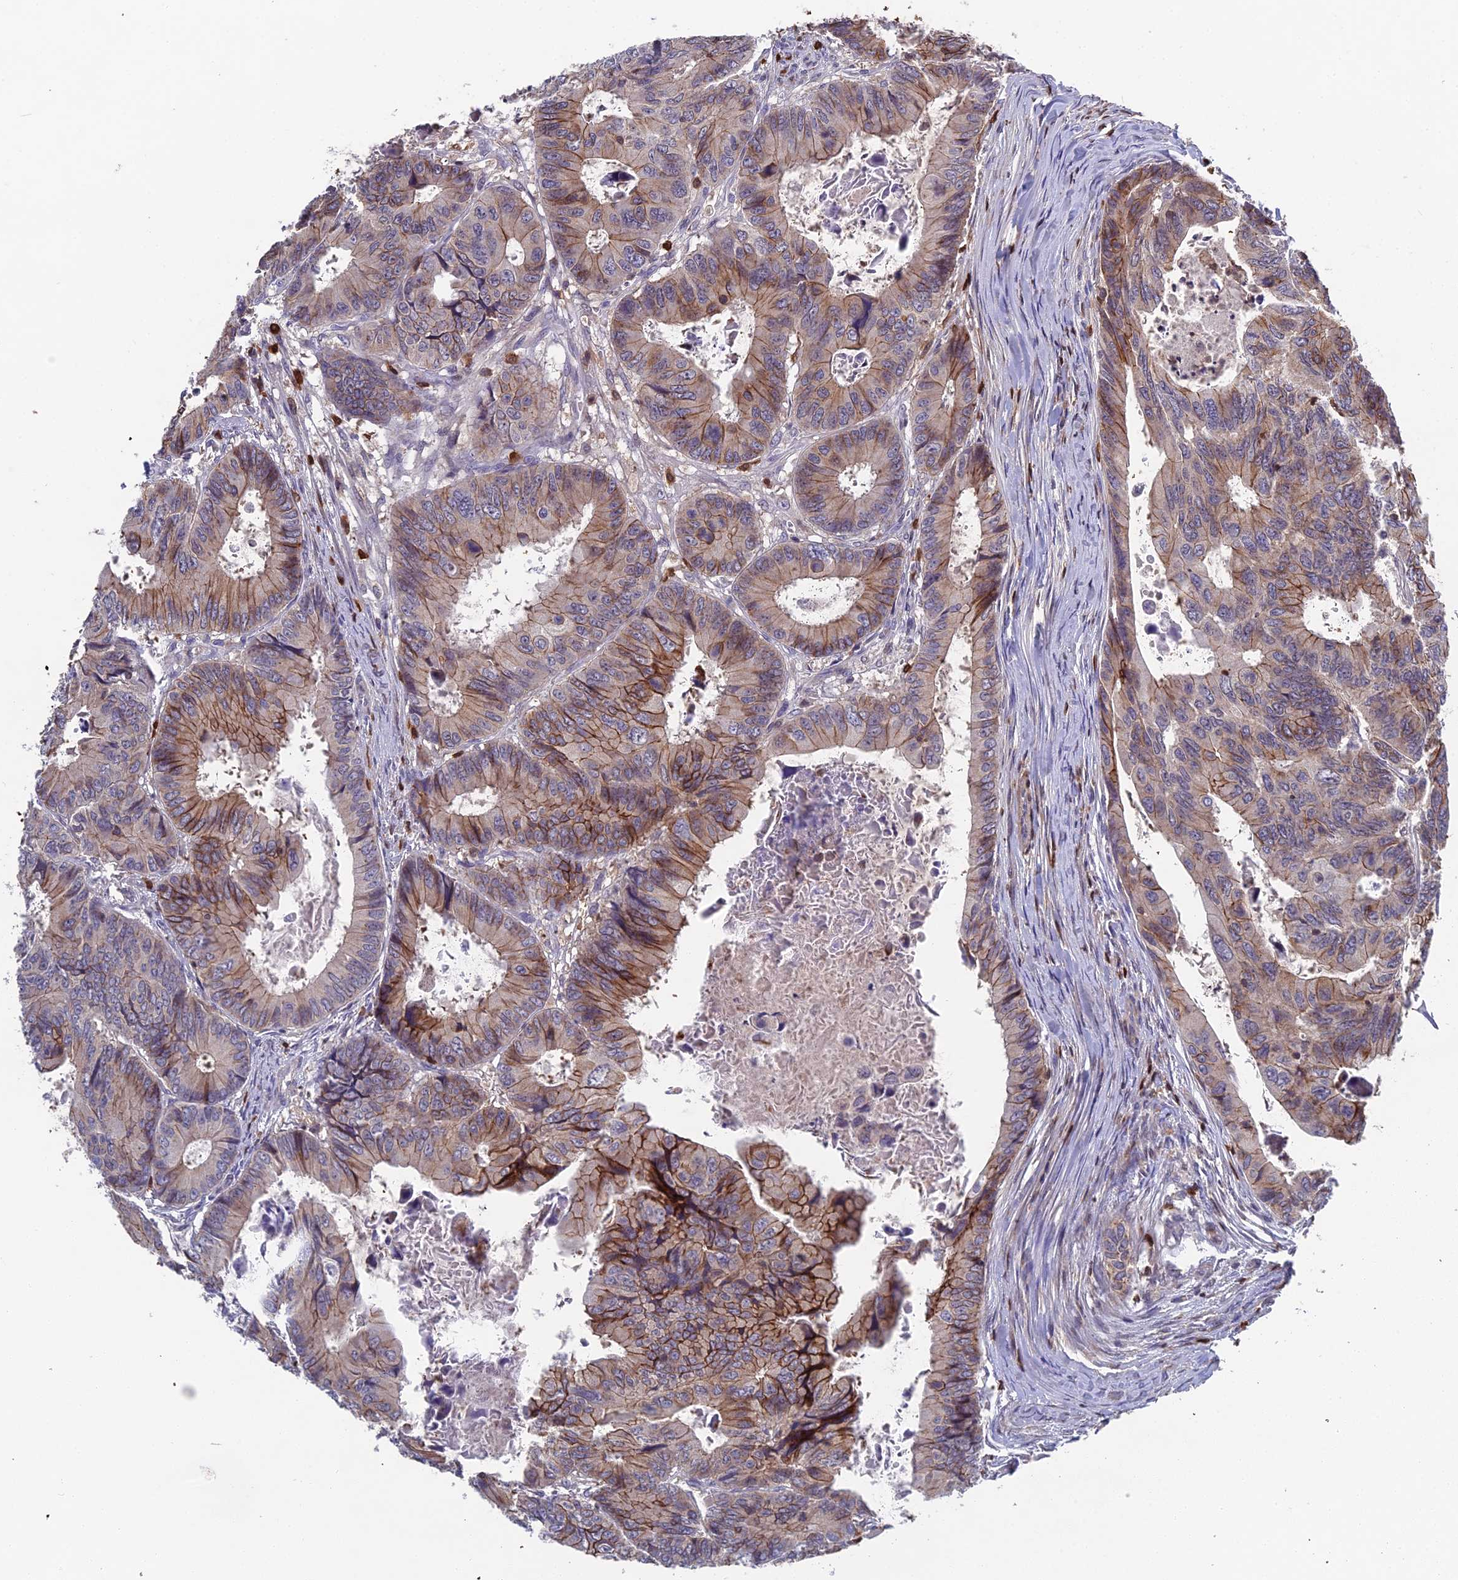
{"staining": {"intensity": "moderate", "quantity": ">75%", "location": "cytoplasmic/membranous"}, "tissue": "colorectal cancer", "cell_type": "Tumor cells", "image_type": "cancer", "snomed": [{"axis": "morphology", "description": "Adenocarcinoma, NOS"}, {"axis": "topography", "description": "Colon"}], "caption": "Immunohistochemistry (DAB (3,3'-diaminobenzidine)) staining of human colorectal cancer (adenocarcinoma) exhibits moderate cytoplasmic/membranous protein positivity in approximately >75% of tumor cells.", "gene": "GALK2", "patient": {"sex": "male", "age": 85}}